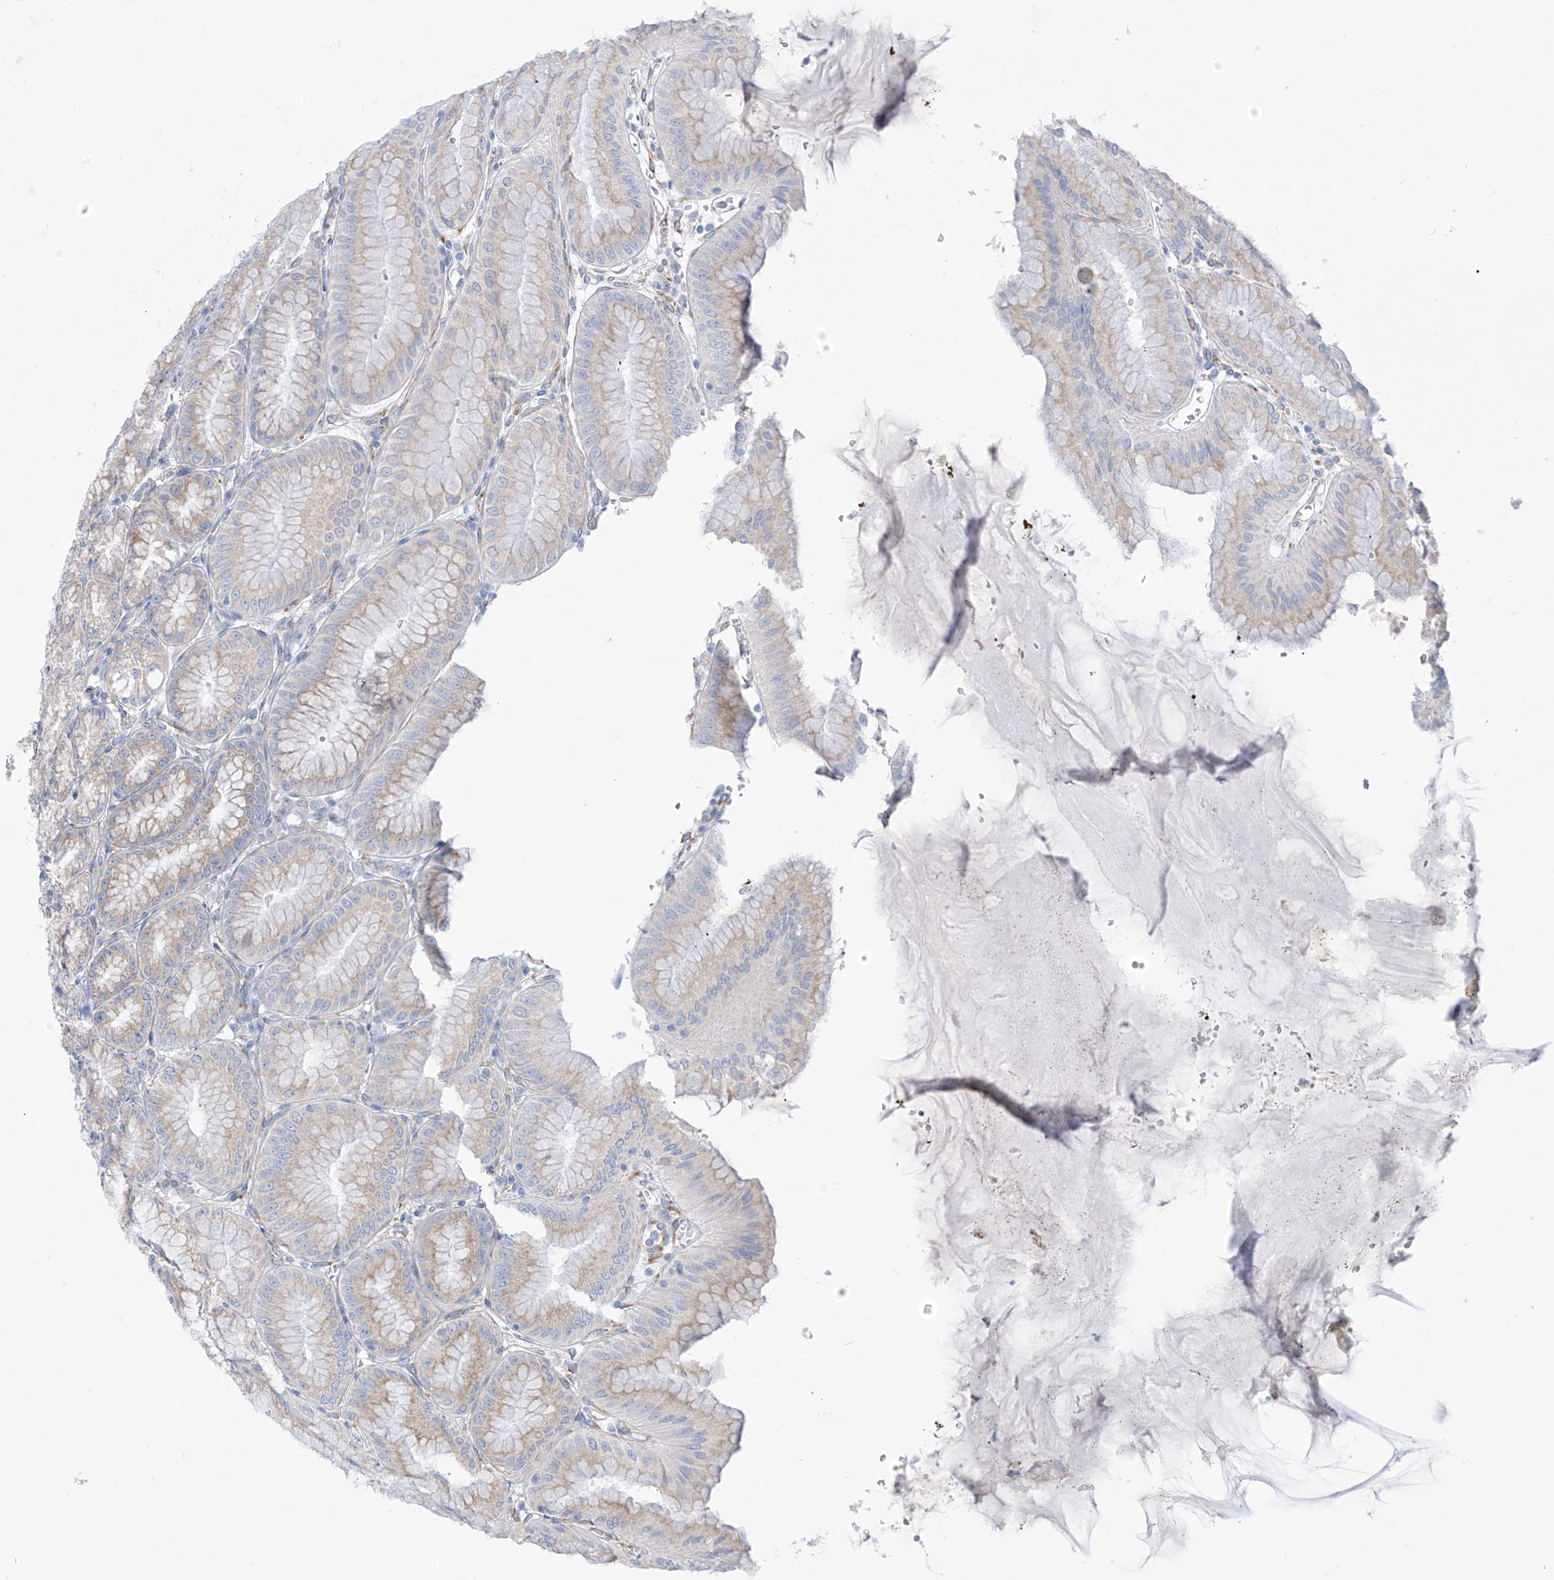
{"staining": {"intensity": "weak", "quantity": "<25%", "location": "cytoplasmic/membranous"}, "tissue": "stomach", "cell_type": "Glandular cells", "image_type": "normal", "snomed": [{"axis": "morphology", "description": "Normal tissue, NOS"}, {"axis": "topography", "description": "Stomach, lower"}], "caption": "Immunohistochemistry (IHC) image of unremarkable stomach stained for a protein (brown), which demonstrates no expression in glandular cells. (Brightfield microscopy of DAB (3,3'-diaminobenzidine) immunohistochemistry at high magnification).", "gene": "RCN2", "patient": {"sex": "male", "age": 71}}